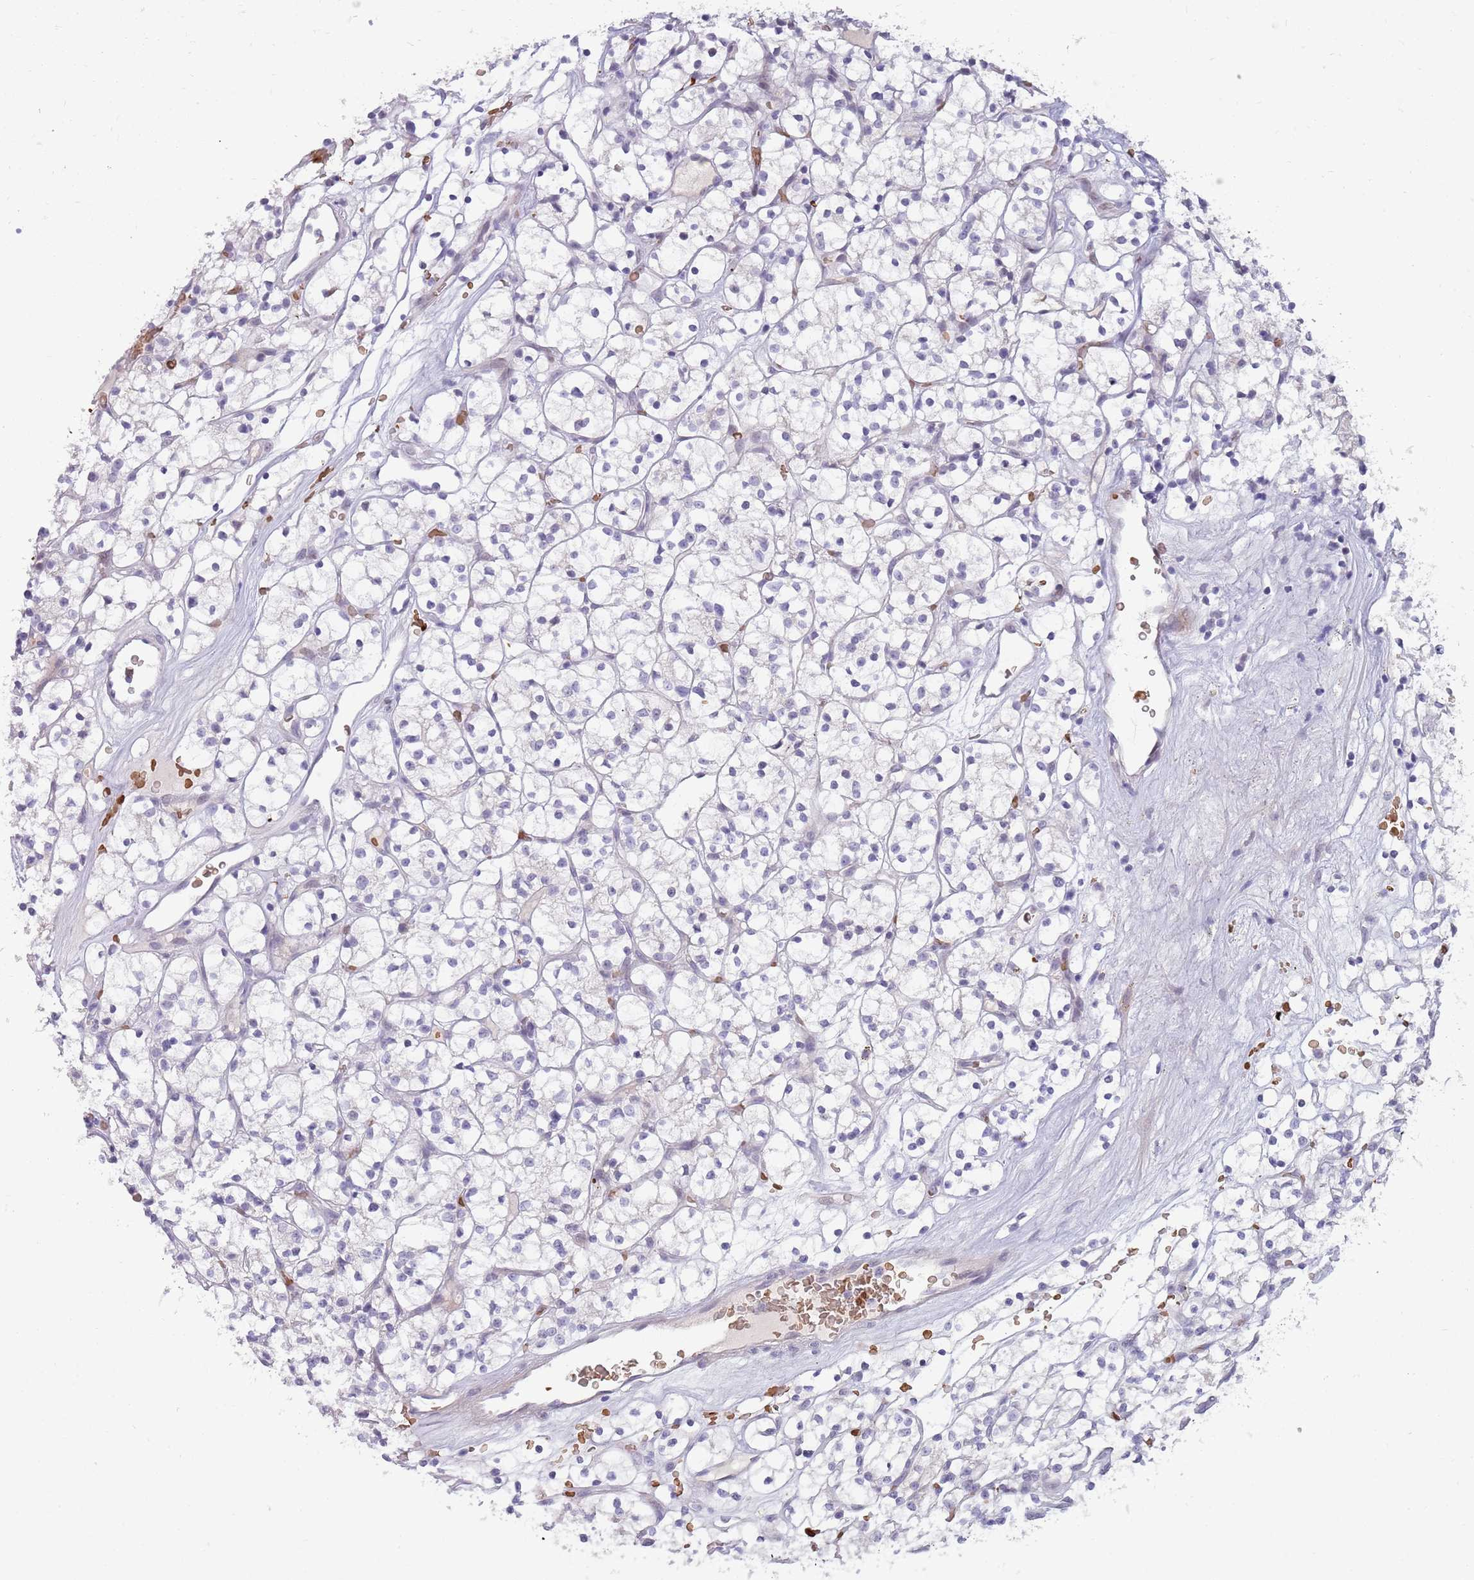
{"staining": {"intensity": "negative", "quantity": "none", "location": "none"}, "tissue": "renal cancer", "cell_type": "Tumor cells", "image_type": "cancer", "snomed": [{"axis": "morphology", "description": "Adenocarcinoma, NOS"}, {"axis": "topography", "description": "Kidney"}], "caption": "This is an immunohistochemistry image of human renal cancer (adenocarcinoma). There is no staining in tumor cells.", "gene": "LYPD6B", "patient": {"sex": "female", "age": 64}}